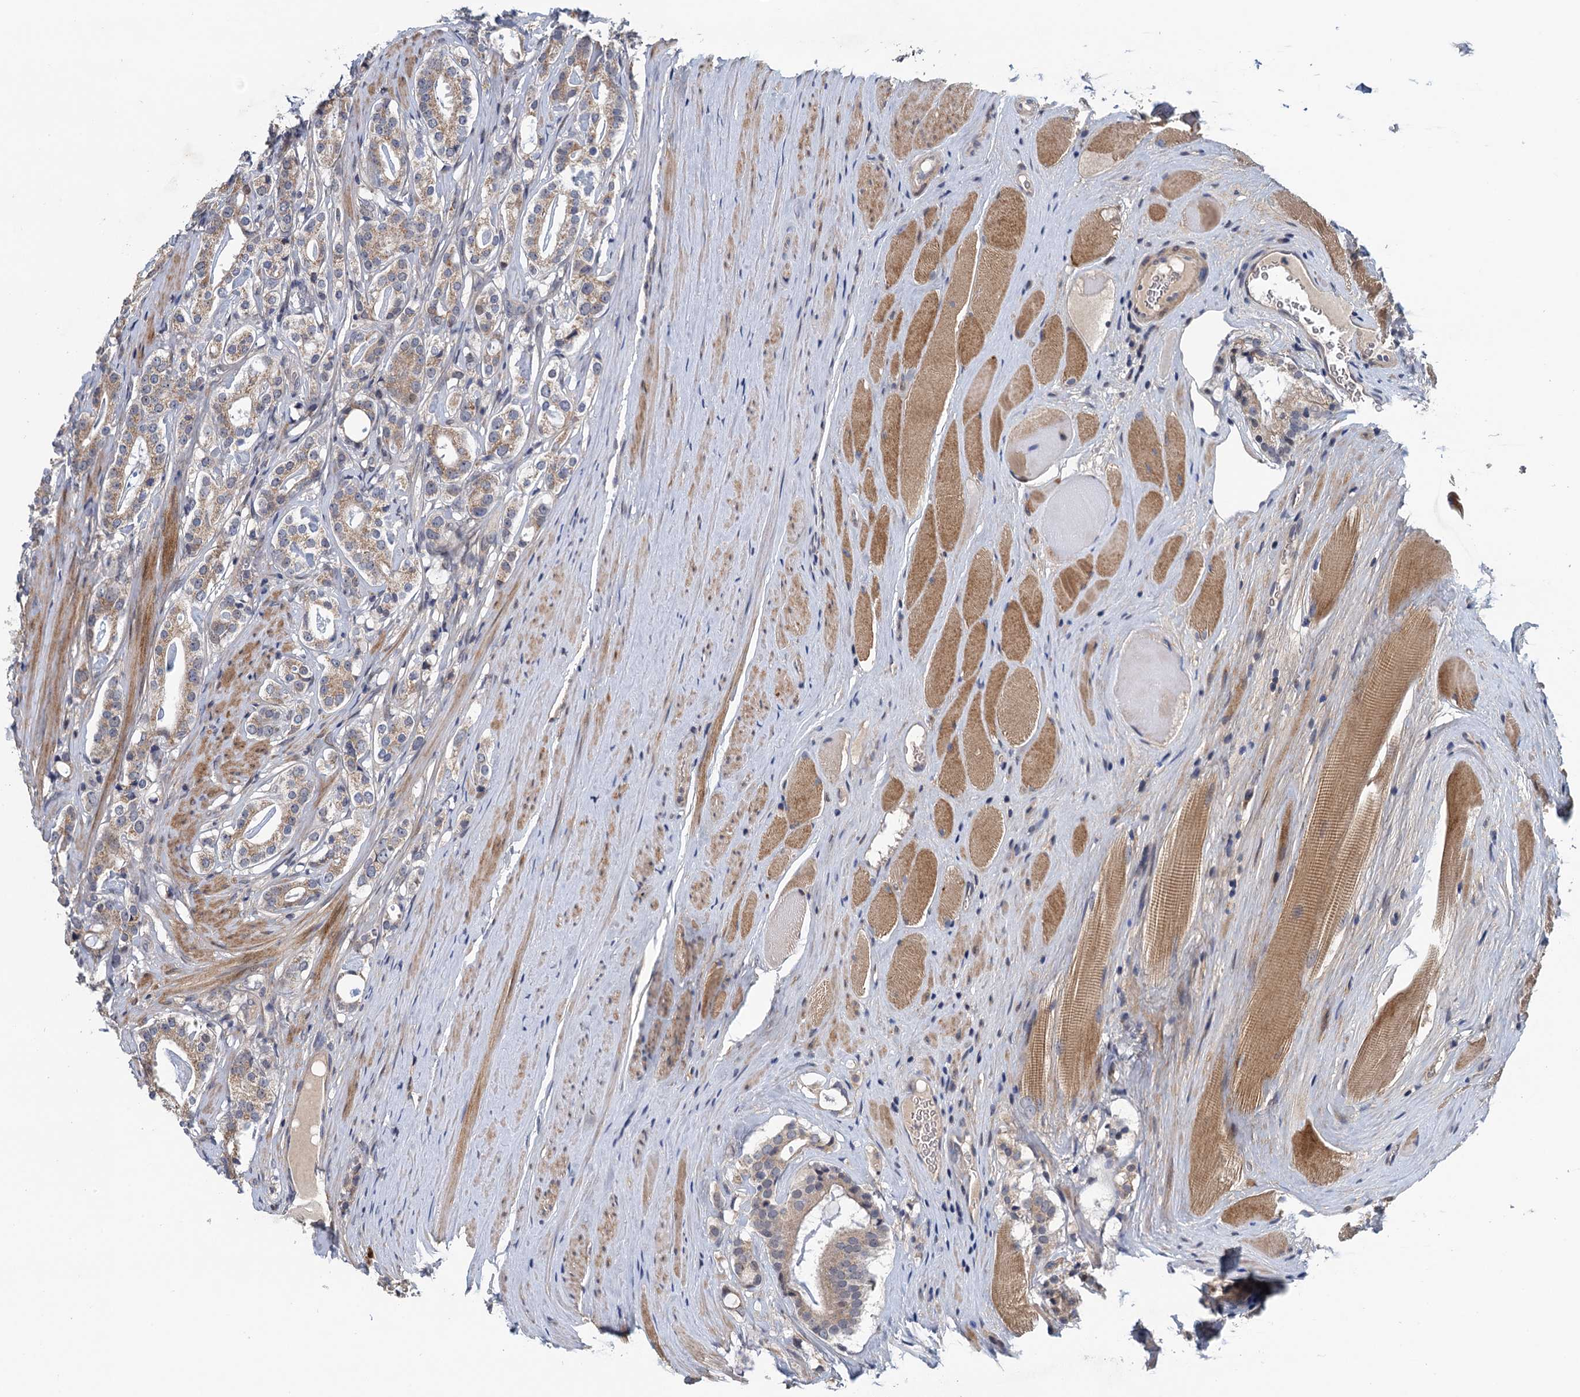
{"staining": {"intensity": "weak", "quantity": ">75%", "location": "cytoplasmic/membranous"}, "tissue": "prostate cancer", "cell_type": "Tumor cells", "image_type": "cancer", "snomed": [{"axis": "morphology", "description": "Adenocarcinoma, High grade"}, {"axis": "topography", "description": "Prostate"}], "caption": "Approximately >75% of tumor cells in human prostate adenocarcinoma (high-grade) reveal weak cytoplasmic/membranous protein staining as visualized by brown immunohistochemical staining.", "gene": "MDM1", "patient": {"sex": "male", "age": 63}}